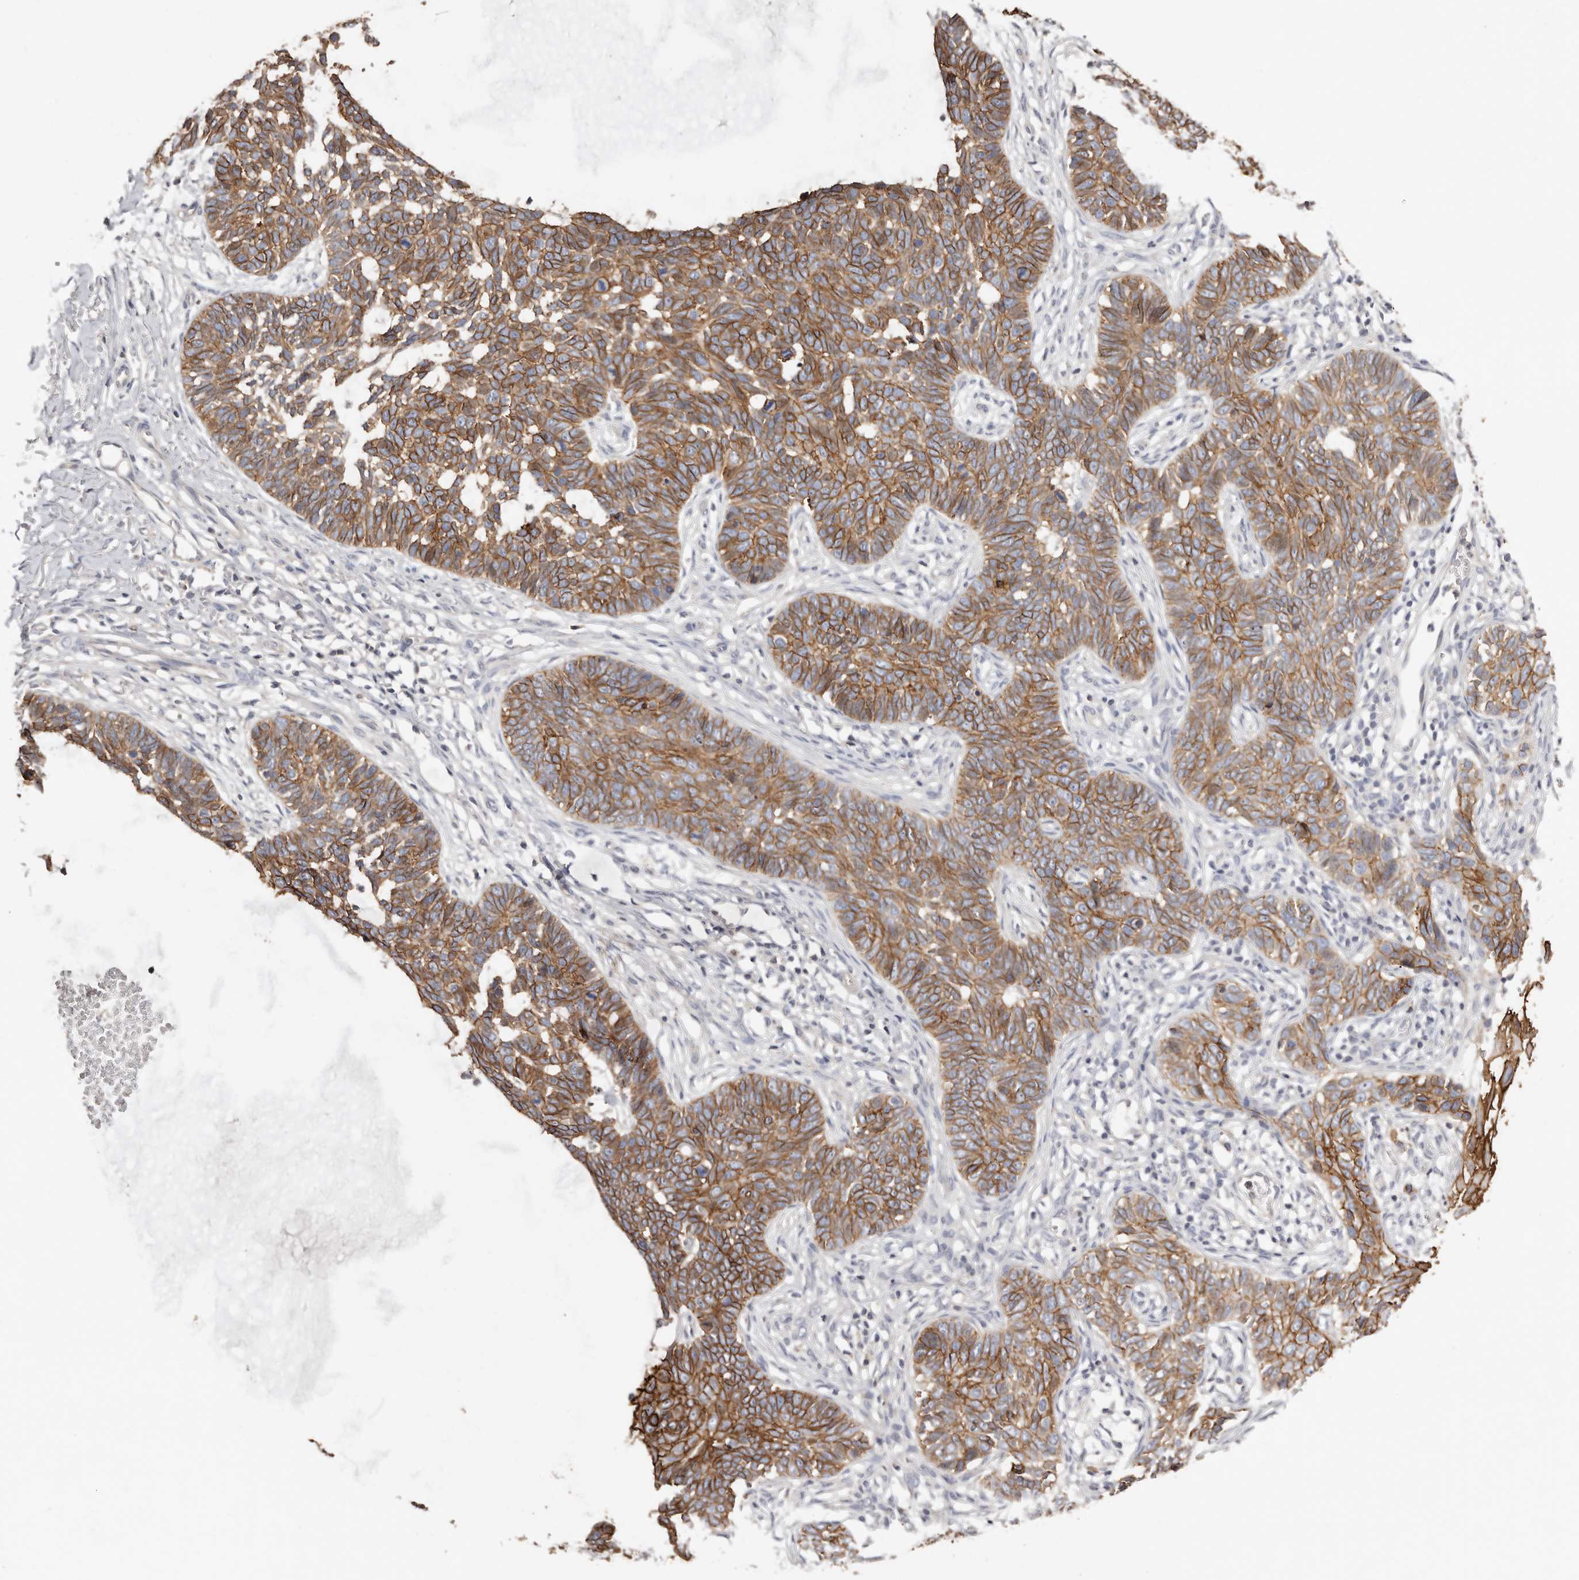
{"staining": {"intensity": "moderate", "quantity": ">75%", "location": "cytoplasmic/membranous"}, "tissue": "skin cancer", "cell_type": "Tumor cells", "image_type": "cancer", "snomed": [{"axis": "morphology", "description": "Normal tissue, NOS"}, {"axis": "morphology", "description": "Basal cell carcinoma"}, {"axis": "topography", "description": "Skin"}], "caption": "Immunohistochemical staining of human skin cancer demonstrates moderate cytoplasmic/membranous protein staining in approximately >75% of tumor cells. Nuclei are stained in blue.", "gene": "S100A14", "patient": {"sex": "male", "age": 77}}